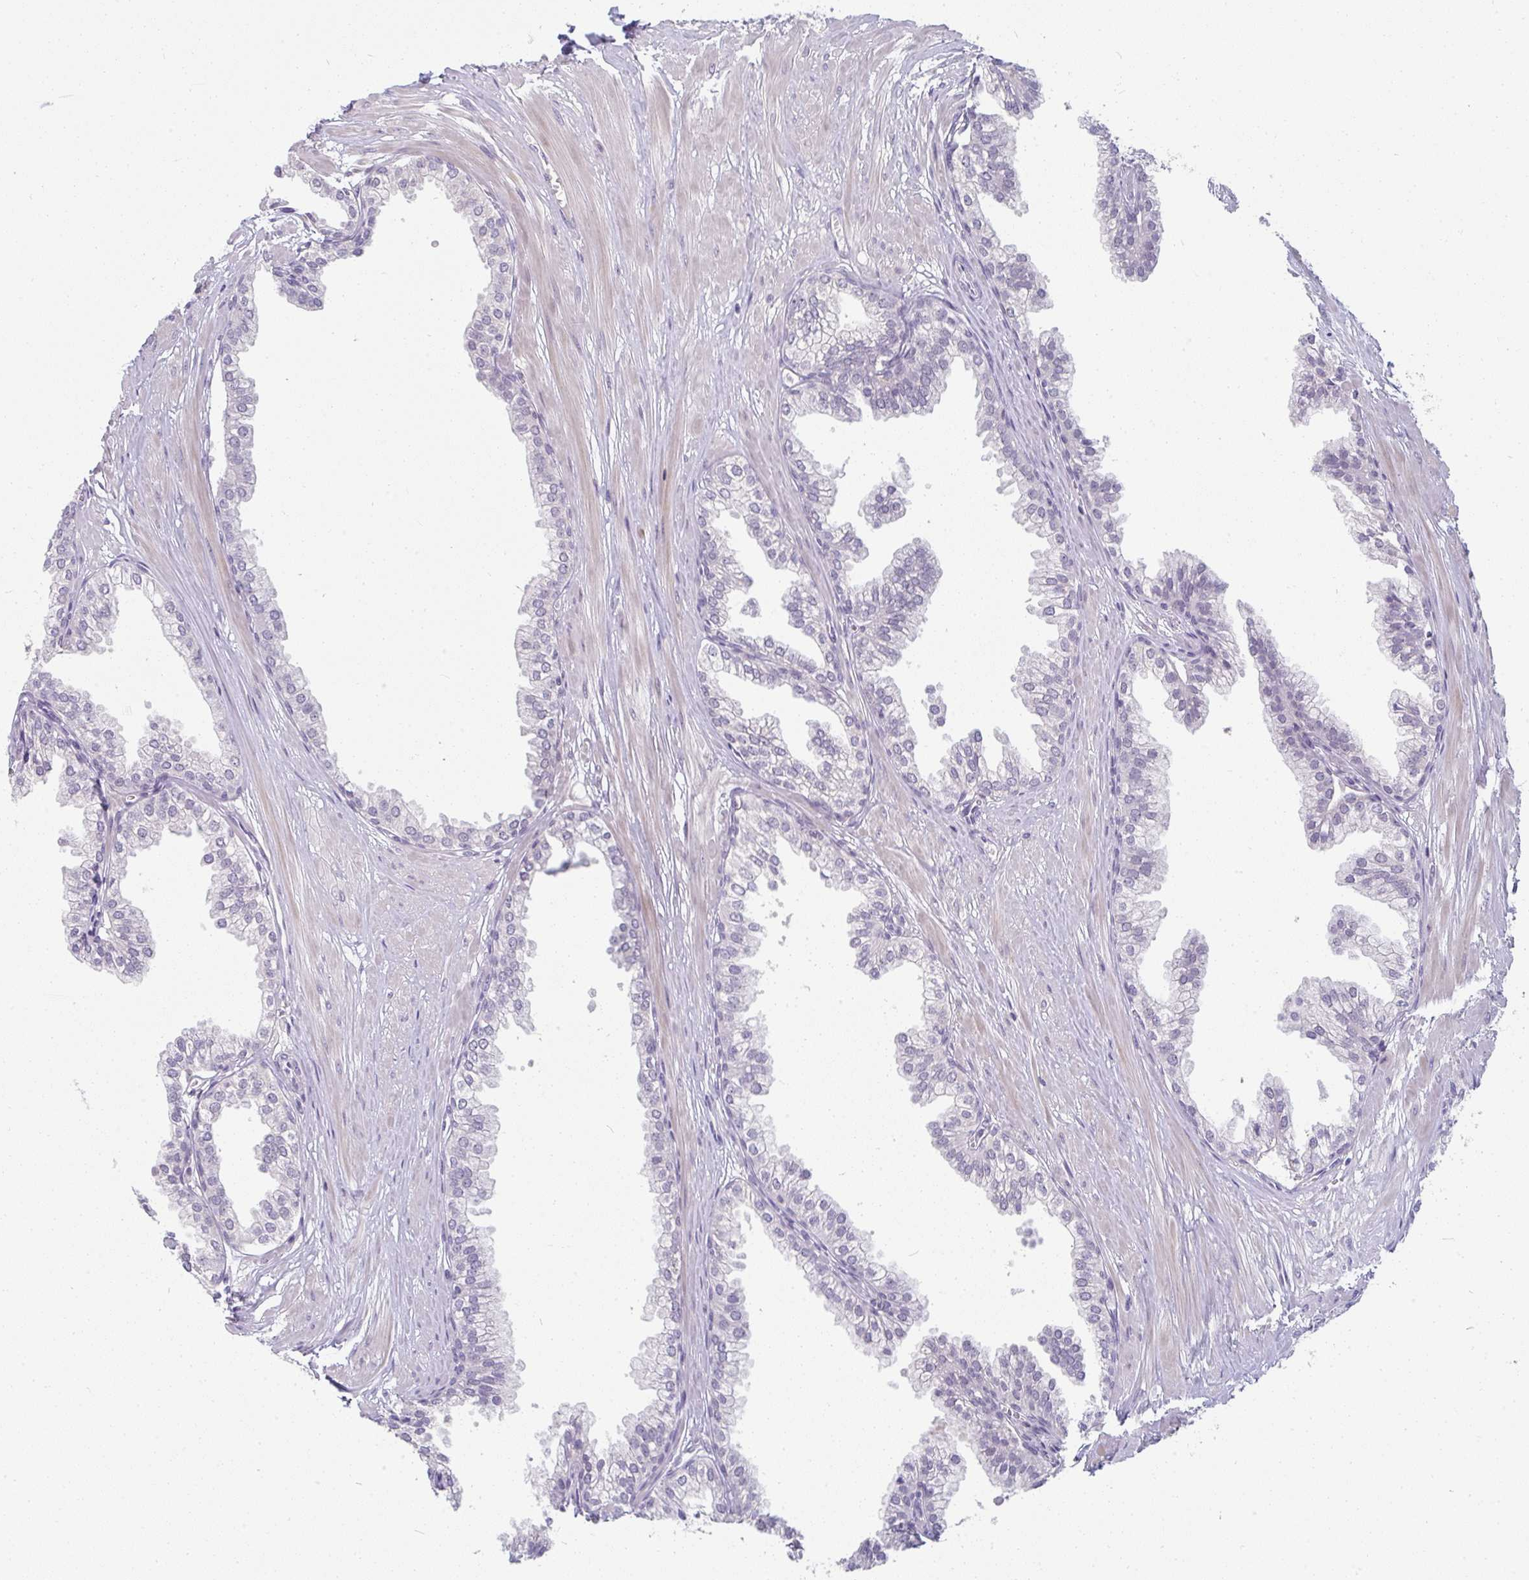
{"staining": {"intensity": "negative", "quantity": "none", "location": "none"}, "tissue": "prostate", "cell_type": "Glandular cells", "image_type": "normal", "snomed": [{"axis": "morphology", "description": "Normal tissue, NOS"}, {"axis": "topography", "description": "Prostate"}, {"axis": "topography", "description": "Peripheral nerve tissue"}], "caption": "Glandular cells are negative for brown protein staining in normal prostate. (Immunohistochemistry (ihc), brightfield microscopy, high magnification).", "gene": "PPFIA4", "patient": {"sex": "male", "age": 55}}